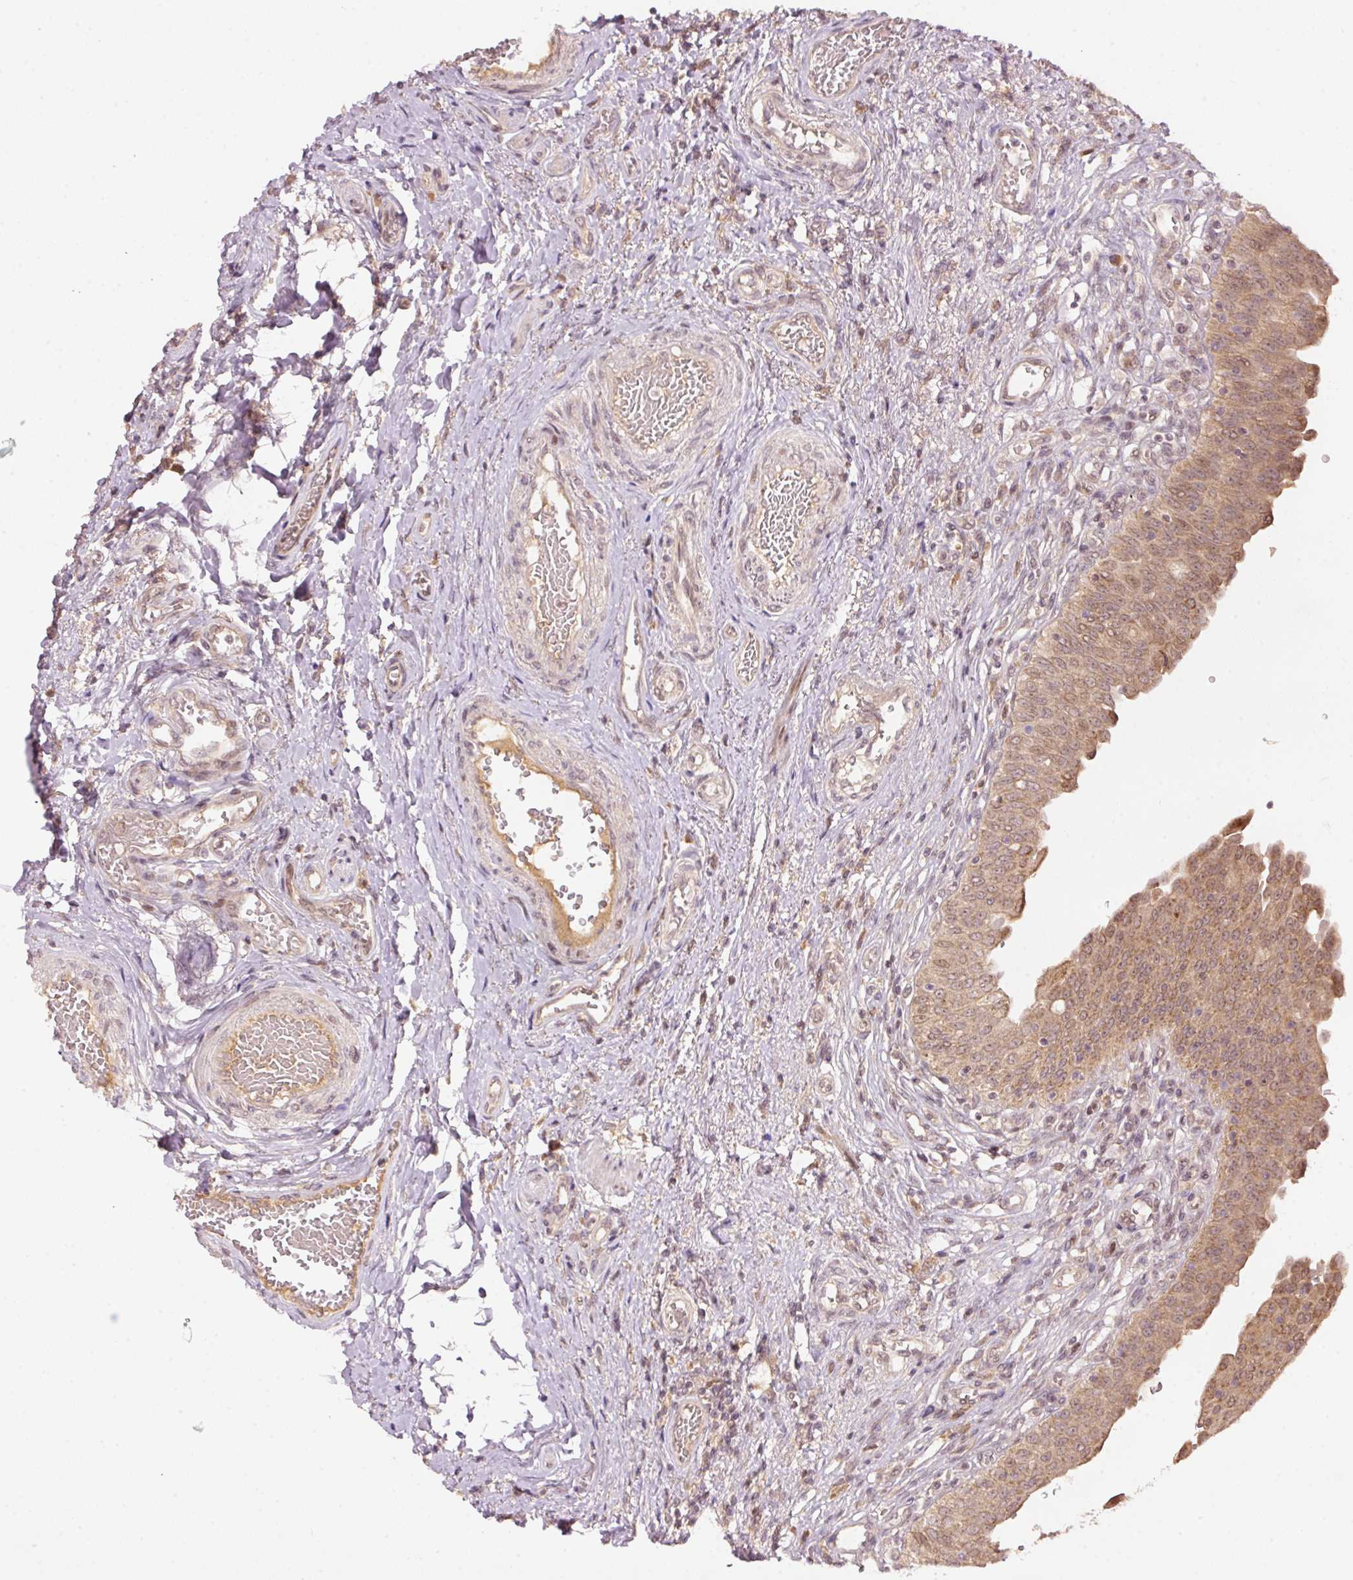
{"staining": {"intensity": "moderate", "quantity": ">75%", "location": "cytoplasmic/membranous"}, "tissue": "urinary bladder", "cell_type": "Urothelial cells", "image_type": "normal", "snomed": [{"axis": "morphology", "description": "Normal tissue, NOS"}, {"axis": "topography", "description": "Urinary bladder"}], "caption": "IHC (DAB) staining of unremarkable urinary bladder reveals moderate cytoplasmic/membranous protein positivity in approximately >75% of urothelial cells.", "gene": "PCDHB1", "patient": {"sex": "male", "age": 71}}